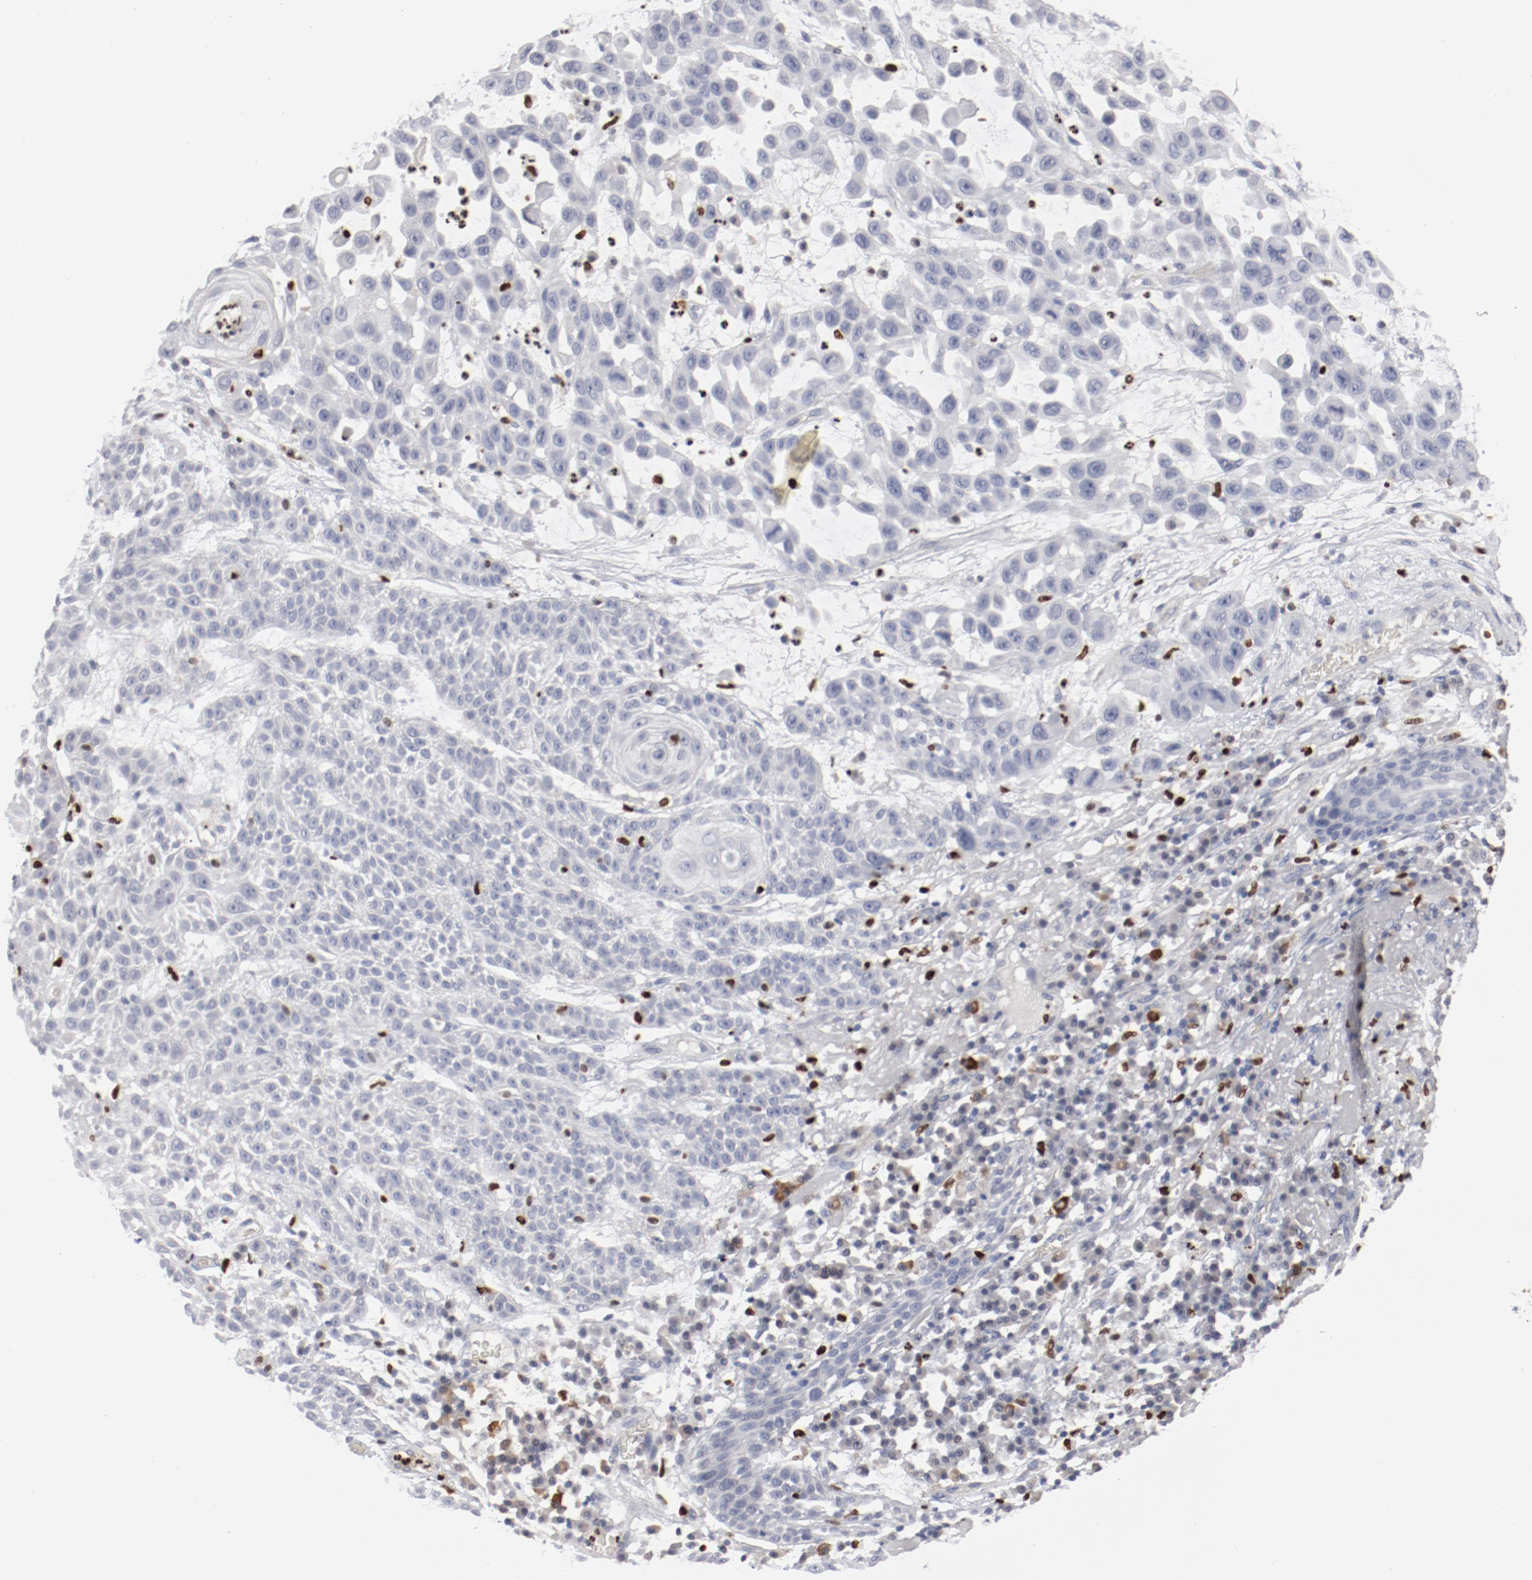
{"staining": {"intensity": "negative", "quantity": "none", "location": "none"}, "tissue": "skin cancer", "cell_type": "Tumor cells", "image_type": "cancer", "snomed": [{"axis": "morphology", "description": "Squamous cell carcinoma, NOS"}, {"axis": "topography", "description": "Skin"}], "caption": "Squamous cell carcinoma (skin) was stained to show a protein in brown. There is no significant expression in tumor cells.", "gene": "SPI1", "patient": {"sex": "male", "age": 81}}